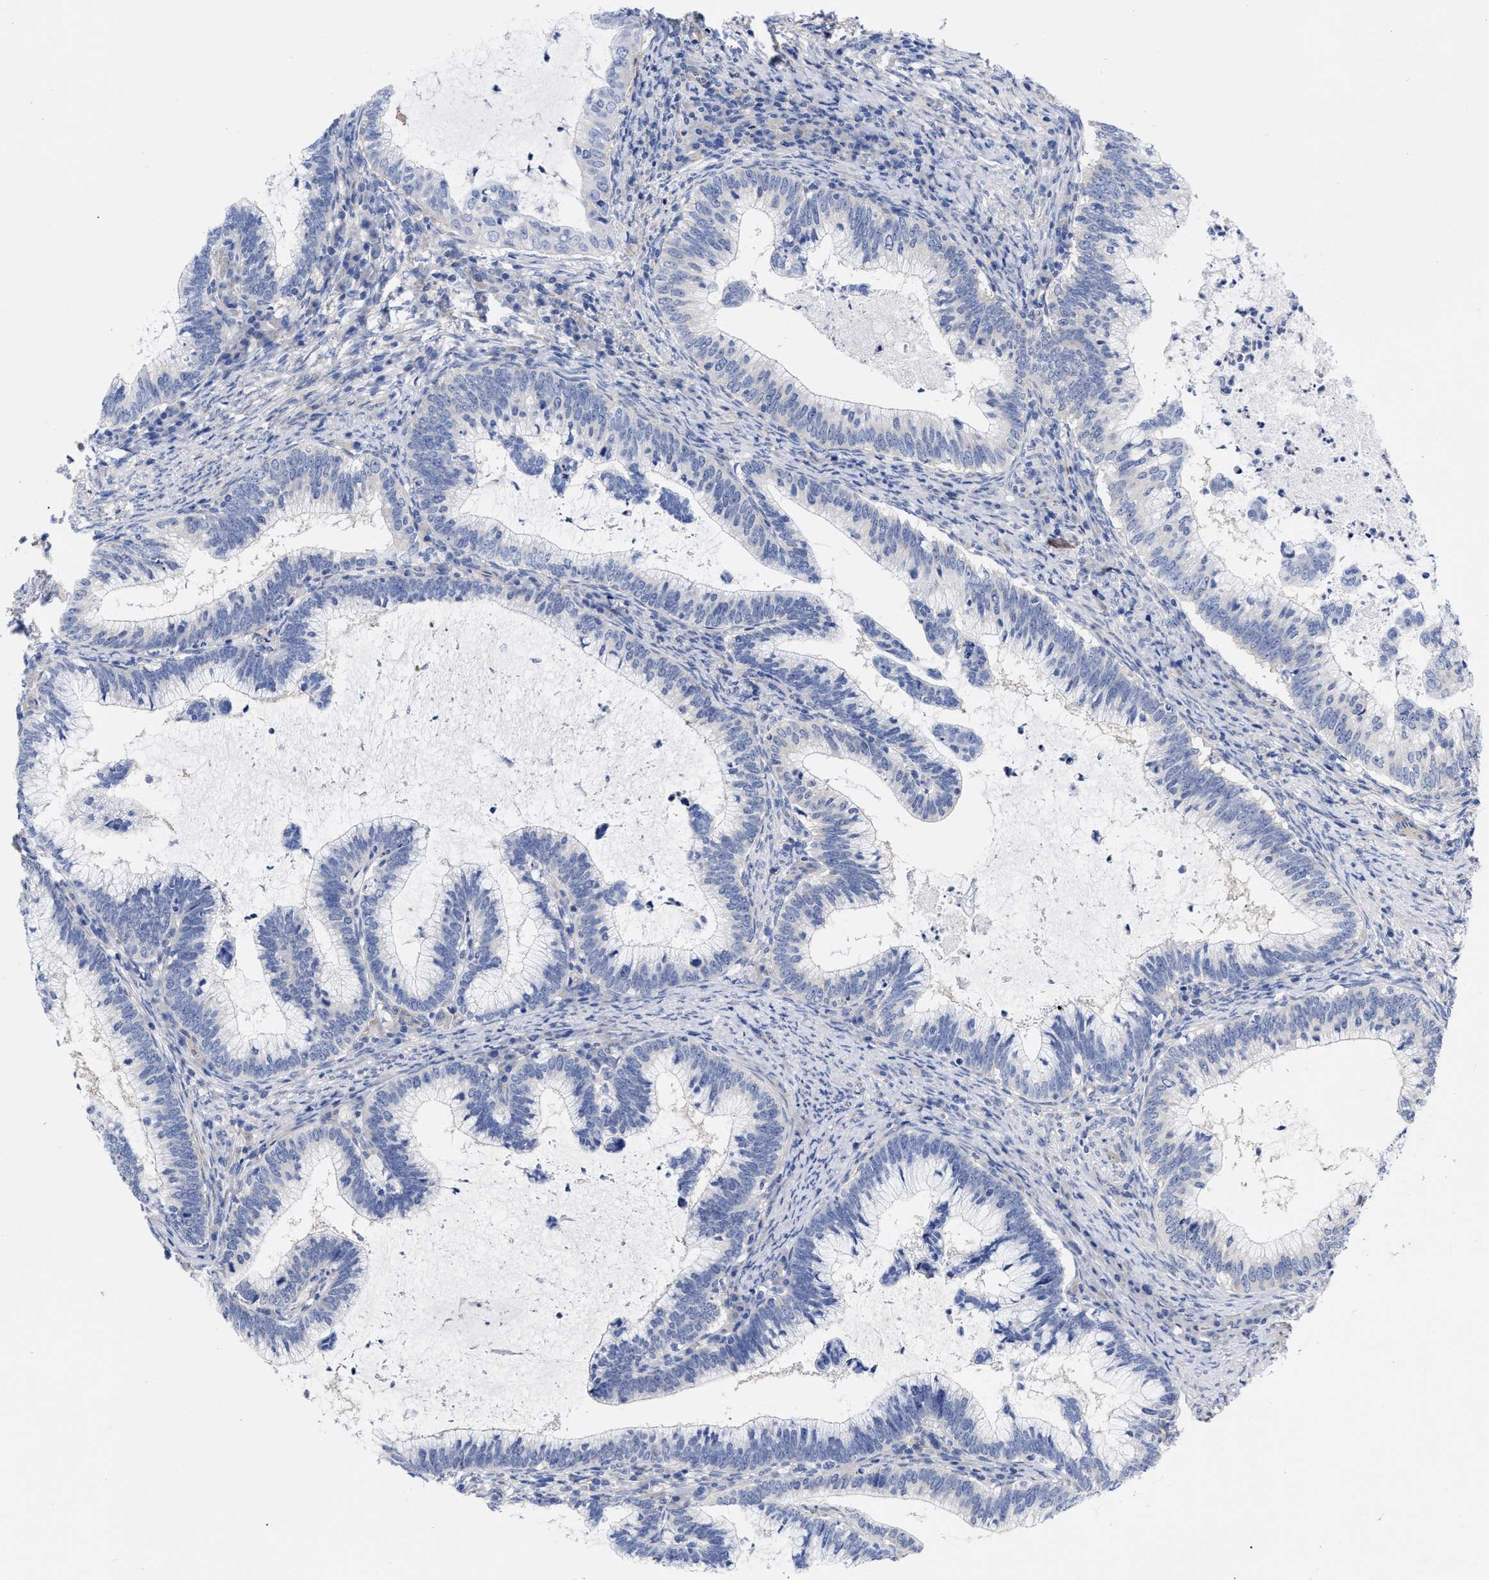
{"staining": {"intensity": "negative", "quantity": "none", "location": "none"}, "tissue": "cervical cancer", "cell_type": "Tumor cells", "image_type": "cancer", "snomed": [{"axis": "morphology", "description": "Adenocarcinoma, NOS"}, {"axis": "topography", "description": "Cervix"}], "caption": "Protein analysis of cervical cancer (adenocarcinoma) reveals no significant expression in tumor cells.", "gene": "IRAG2", "patient": {"sex": "female", "age": 36}}